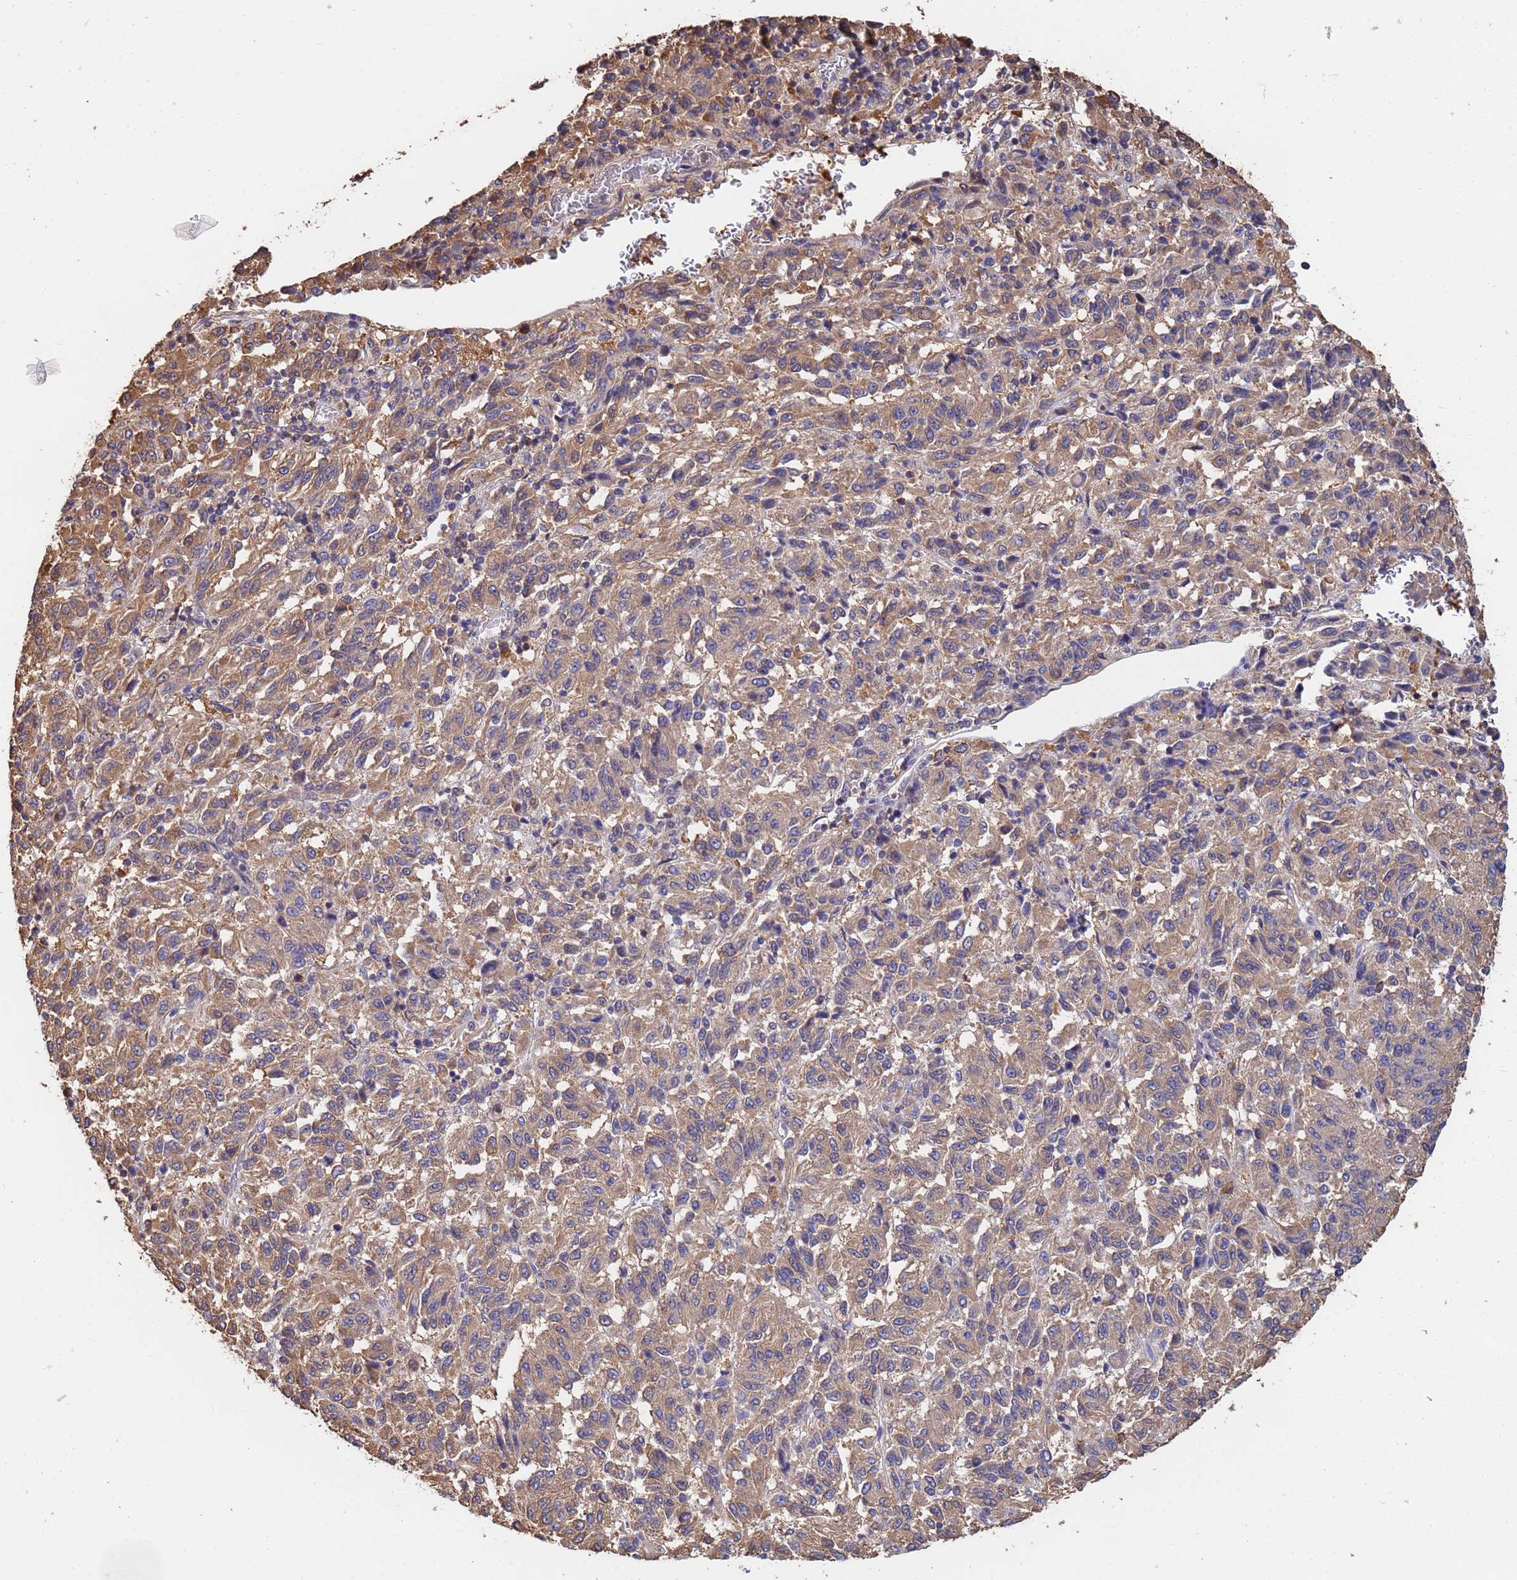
{"staining": {"intensity": "weak", "quantity": ">75%", "location": "cytoplasmic/membranous"}, "tissue": "melanoma", "cell_type": "Tumor cells", "image_type": "cancer", "snomed": [{"axis": "morphology", "description": "Malignant melanoma, Metastatic site"}, {"axis": "topography", "description": "Lung"}], "caption": "A high-resolution photomicrograph shows immunohistochemistry staining of melanoma, which reveals weak cytoplasmic/membranous staining in about >75% of tumor cells. (Brightfield microscopy of DAB IHC at high magnification).", "gene": "FAM25A", "patient": {"sex": "male", "age": 64}}